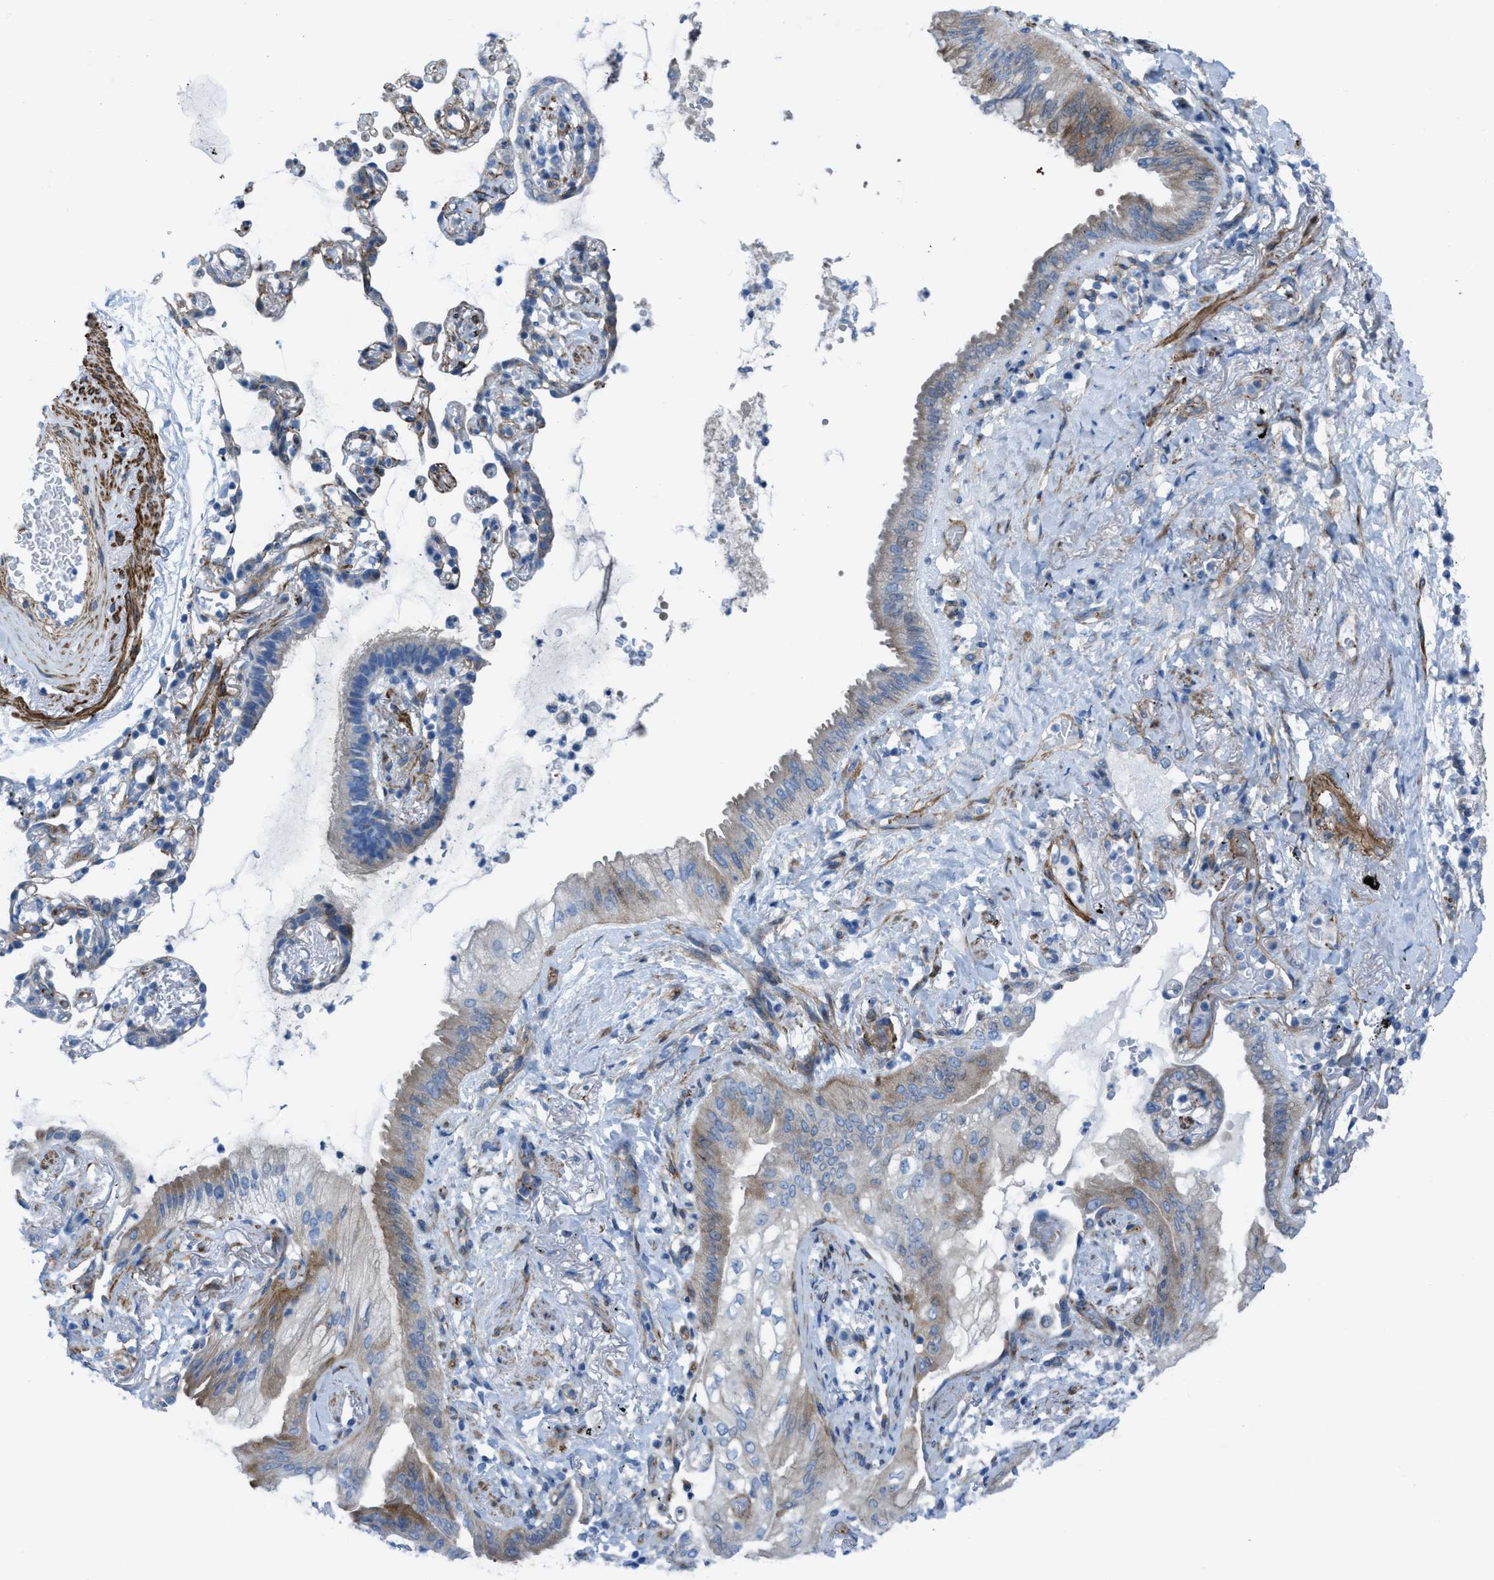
{"staining": {"intensity": "weak", "quantity": "25%-75%", "location": "cytoplasmic/membranous"}, "tissue": "lung cancer", "cell_type": "Tumor cells", "image_type": "cancer", "snomed": [{"axis": "morphology", "description": "Normal tissue, NOS"}, {"axis": "morphology", "description": "Adenocarcinoma, NOS"}, {"axis": "topography", "description": "Bronchus"}, {"axis": "topography", "description": "Lung"}], "caption": "This image reveals lung cancer stained with immunohistochemistry (IHC) to label a protein in brown. The cytoplasmic/membranous of tumor cells show weak positivity for the protein. Nuclei are counter-stained blue.", "gene": "KCNH7", "patient": {"sex": "female", "age": 70}}